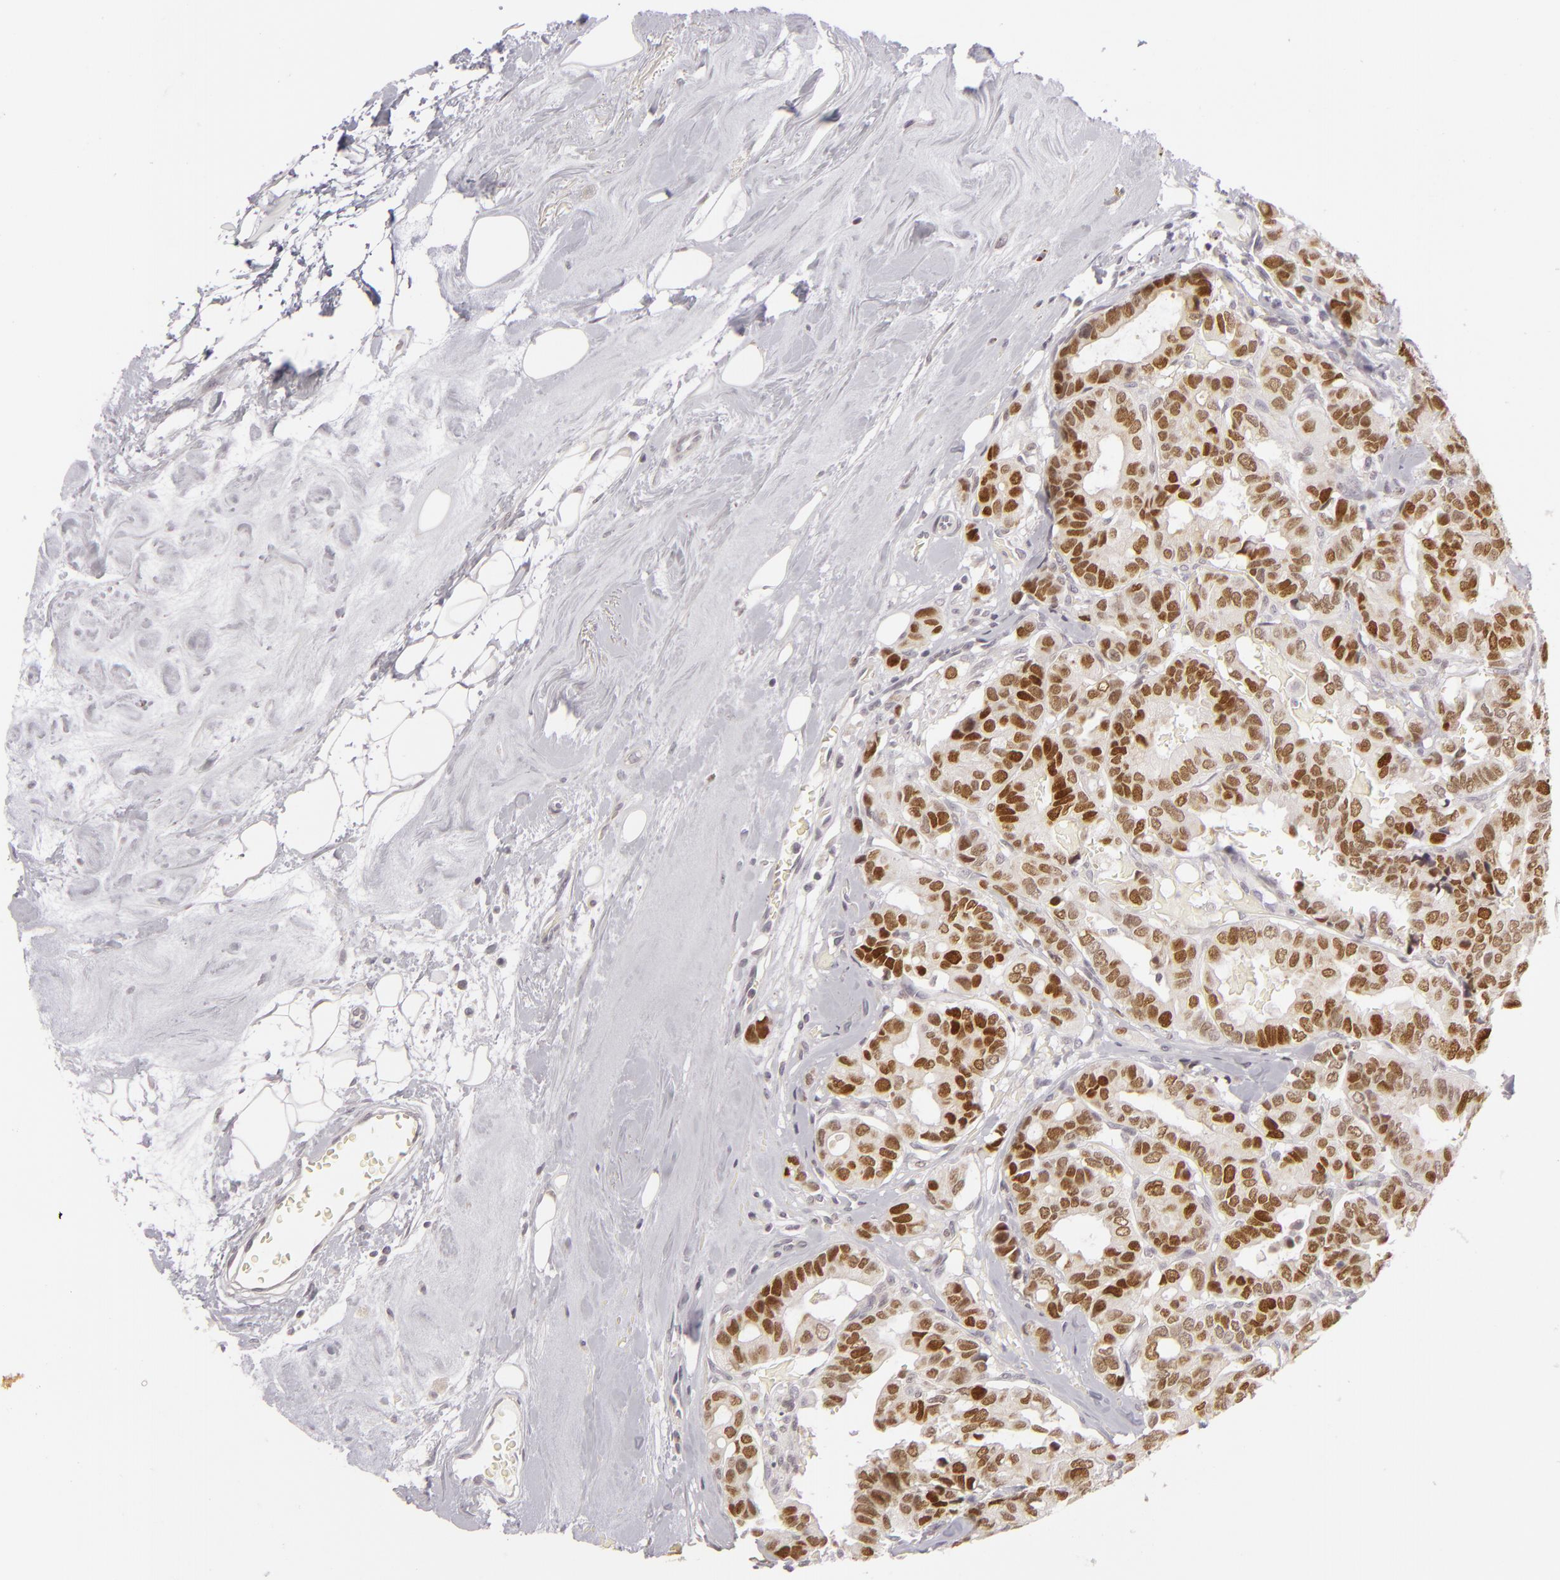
{"staining": {"intensity": "strong", "quantity": ">75%", "location": "nuclear"}, "tissue": "breast cancer", "cell_type": "Tumor cells", "image_type": "cancer", "snomed": [{"axis": "morphology", "description": "Duct carcinoma"}, {"axis": "topography", "description": "Breast"}], "caption": "Immunohistochemical staining of human breast cancer reveals strong nuclear protein staining in approximately >75% of tumor cells.", "gene": "SIX1", "patient": {"sex": "female", "age": 69}}